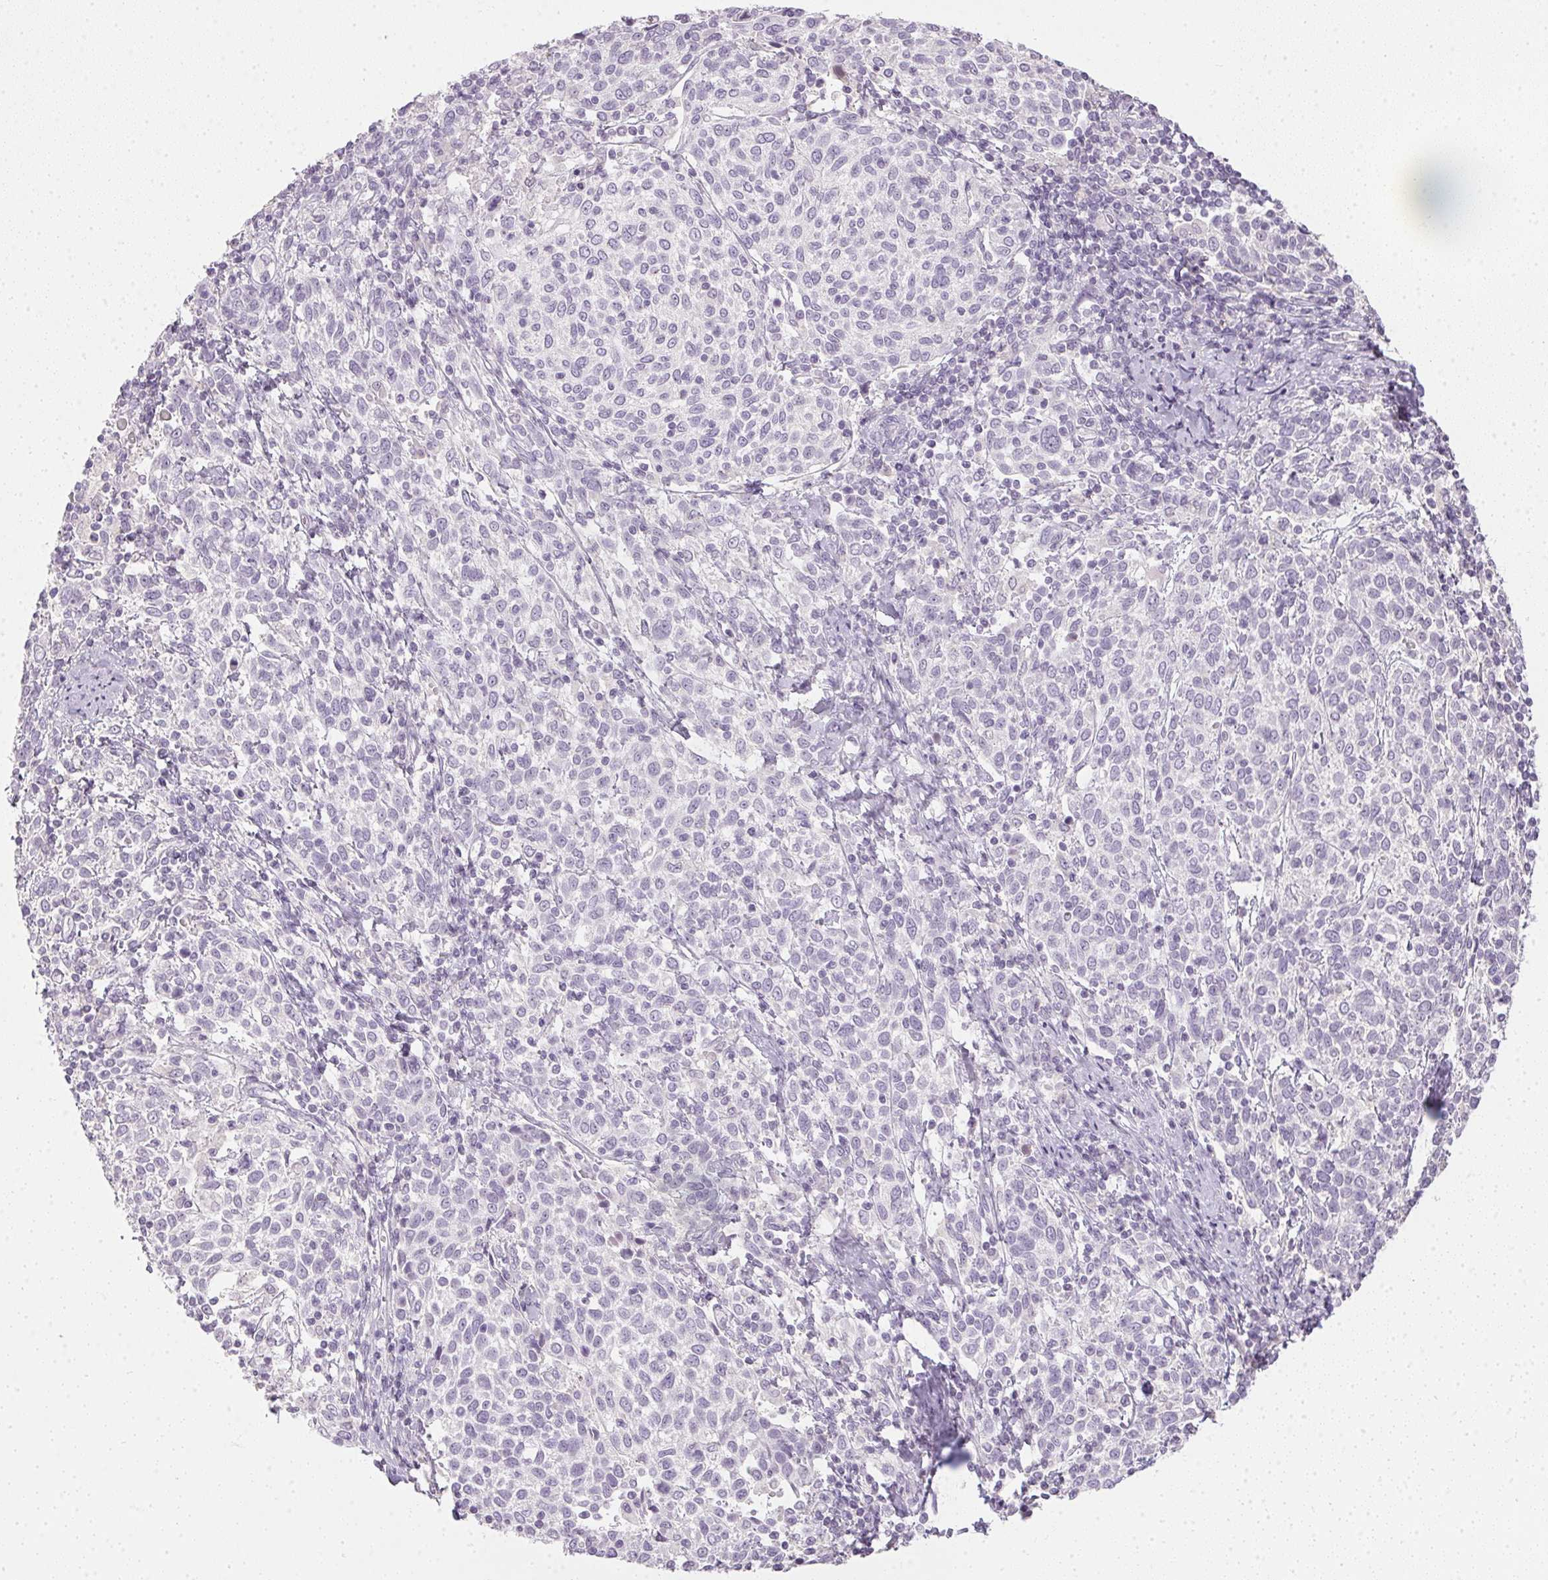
{"staining": {"intensity": "negative", "quantity": "none", "location": "none"}, "tissue": "cervical cancer", "cell_type": "Tumor cells", "image_type": "cancer", "snomed": [{"axis": "morphology", "description": "Squamous cell carcinoma, NOS"}, {"axis": "topography", "description": "Cervix"}], "caption": "This micrograph is of cervical cancer (squamous cell carcinoma) stained with IHC to label a protein in brown with the nuclei are counter-stained blue. There is no staining in tumor cells. Nuclei are stained in blue.", "gene": "TMEM72", "patient": {"sex": "female", "age": 61}}